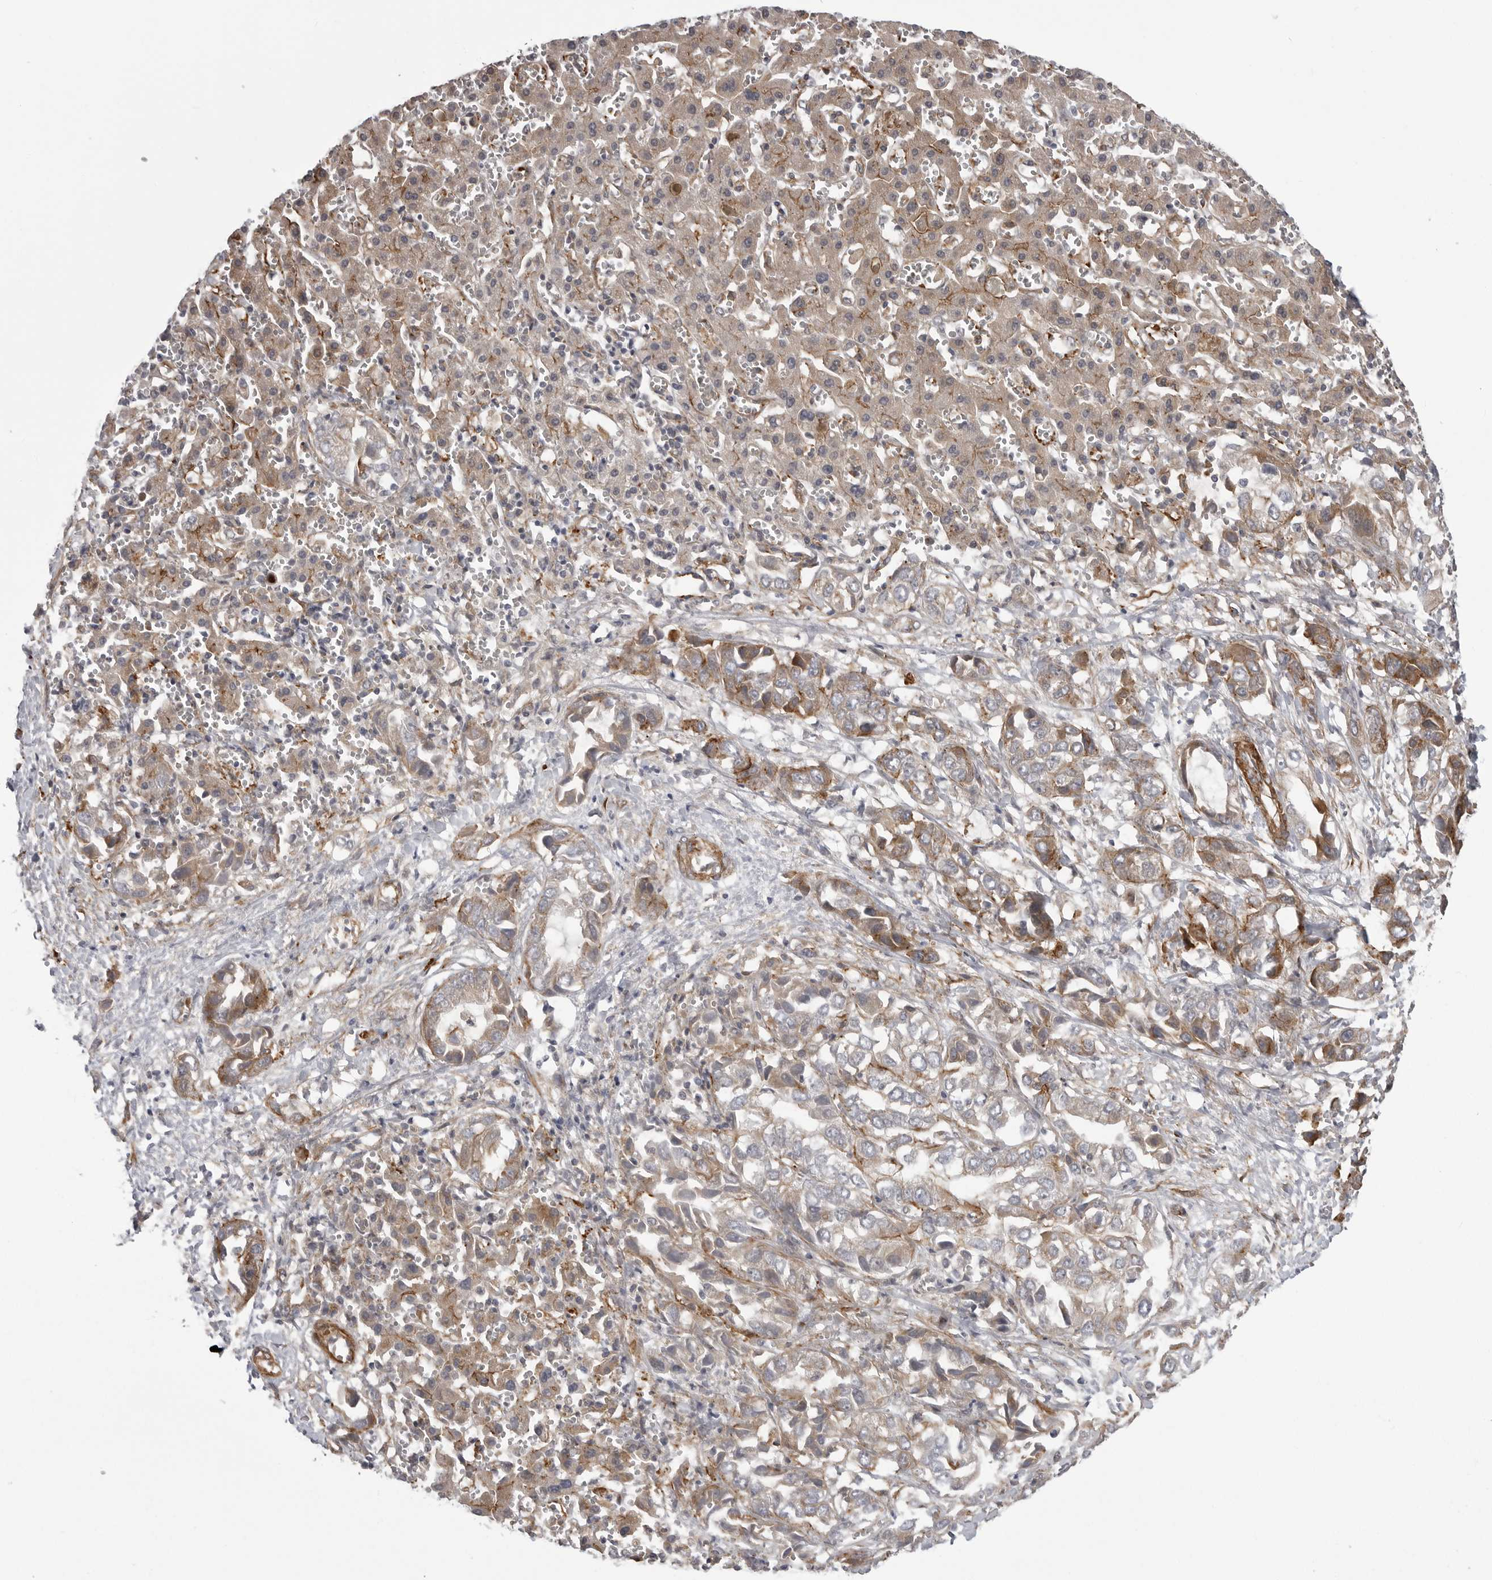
{"staining": {"intensity": "moderate", "quantity": "25%-75%", "location": "cytoplasmic/membranous"}, "tissue": "liver cancer", "cell_type": "Tumor cells", "image_type": "cancer", "snomed": [{"axis": "morphology", "description": "Cholangiocarcinoma"}, {"axis": "topography", "description": "Liver"}], "caption": "Liver cancer (cholangiocarcinoma) stained with a brown dye demonstrates moderate cytoplasmic/membranous positive staining in approximately 25%-75% of tumor cells.", "gene": "SCP2", "patient": {"sex": "female", "age": 52}}